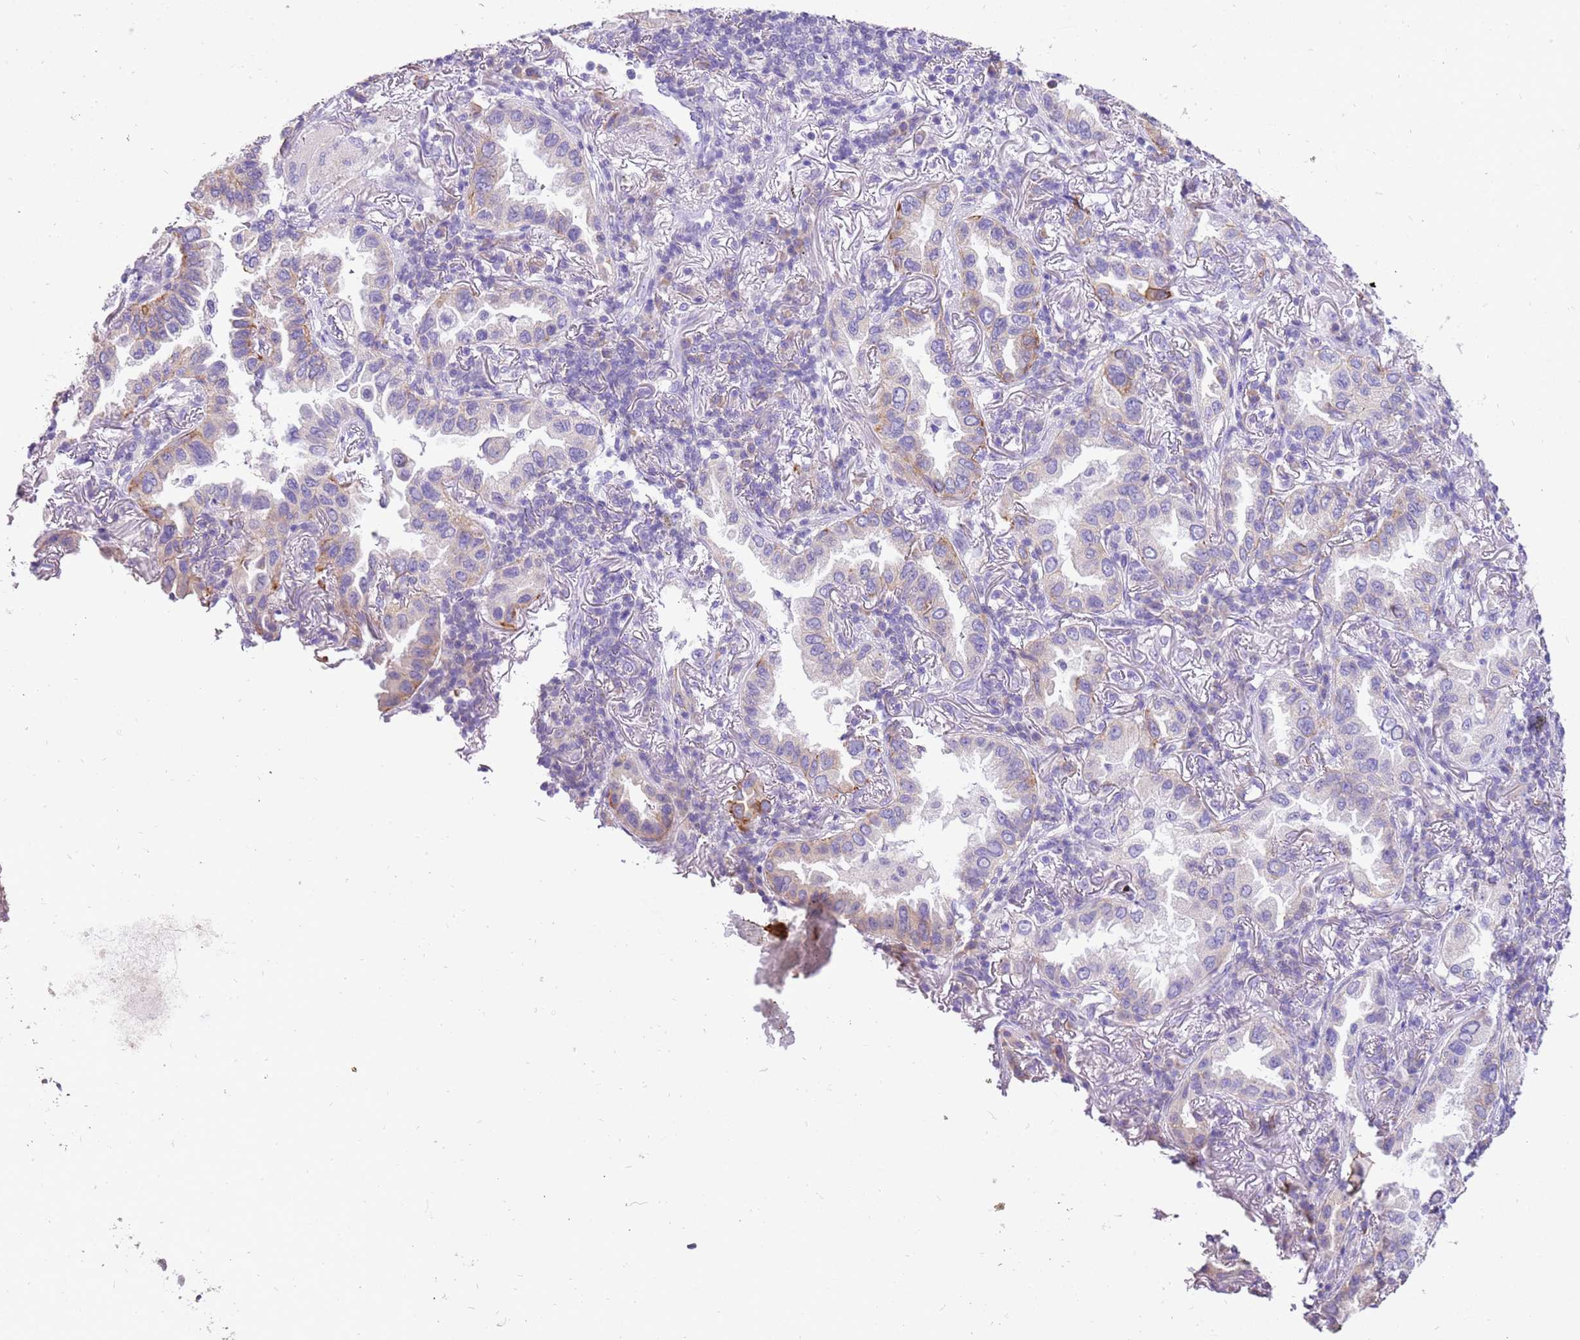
{"staining": {"intensity": "strong", "quantity": "<25%", "location": "cytoplasmic/membranous"}, "tissue": "lung cancer", "cell_type": "Tumor cells", "image_type": "cancer", "snomed": [{"axis": "morphology", "description": "Adenocarcinoma, NOS"}, {"axis": "topography", "description": "Lung"}], "caption": "The histopathology image displays a brown stain indicating the presence of a protein in the cytoplasmic/membranous of tumor cells in adenocarcinoma (lung).", "gene": "R3HDM4", "patient": {"sex": "female", "age": 69}}